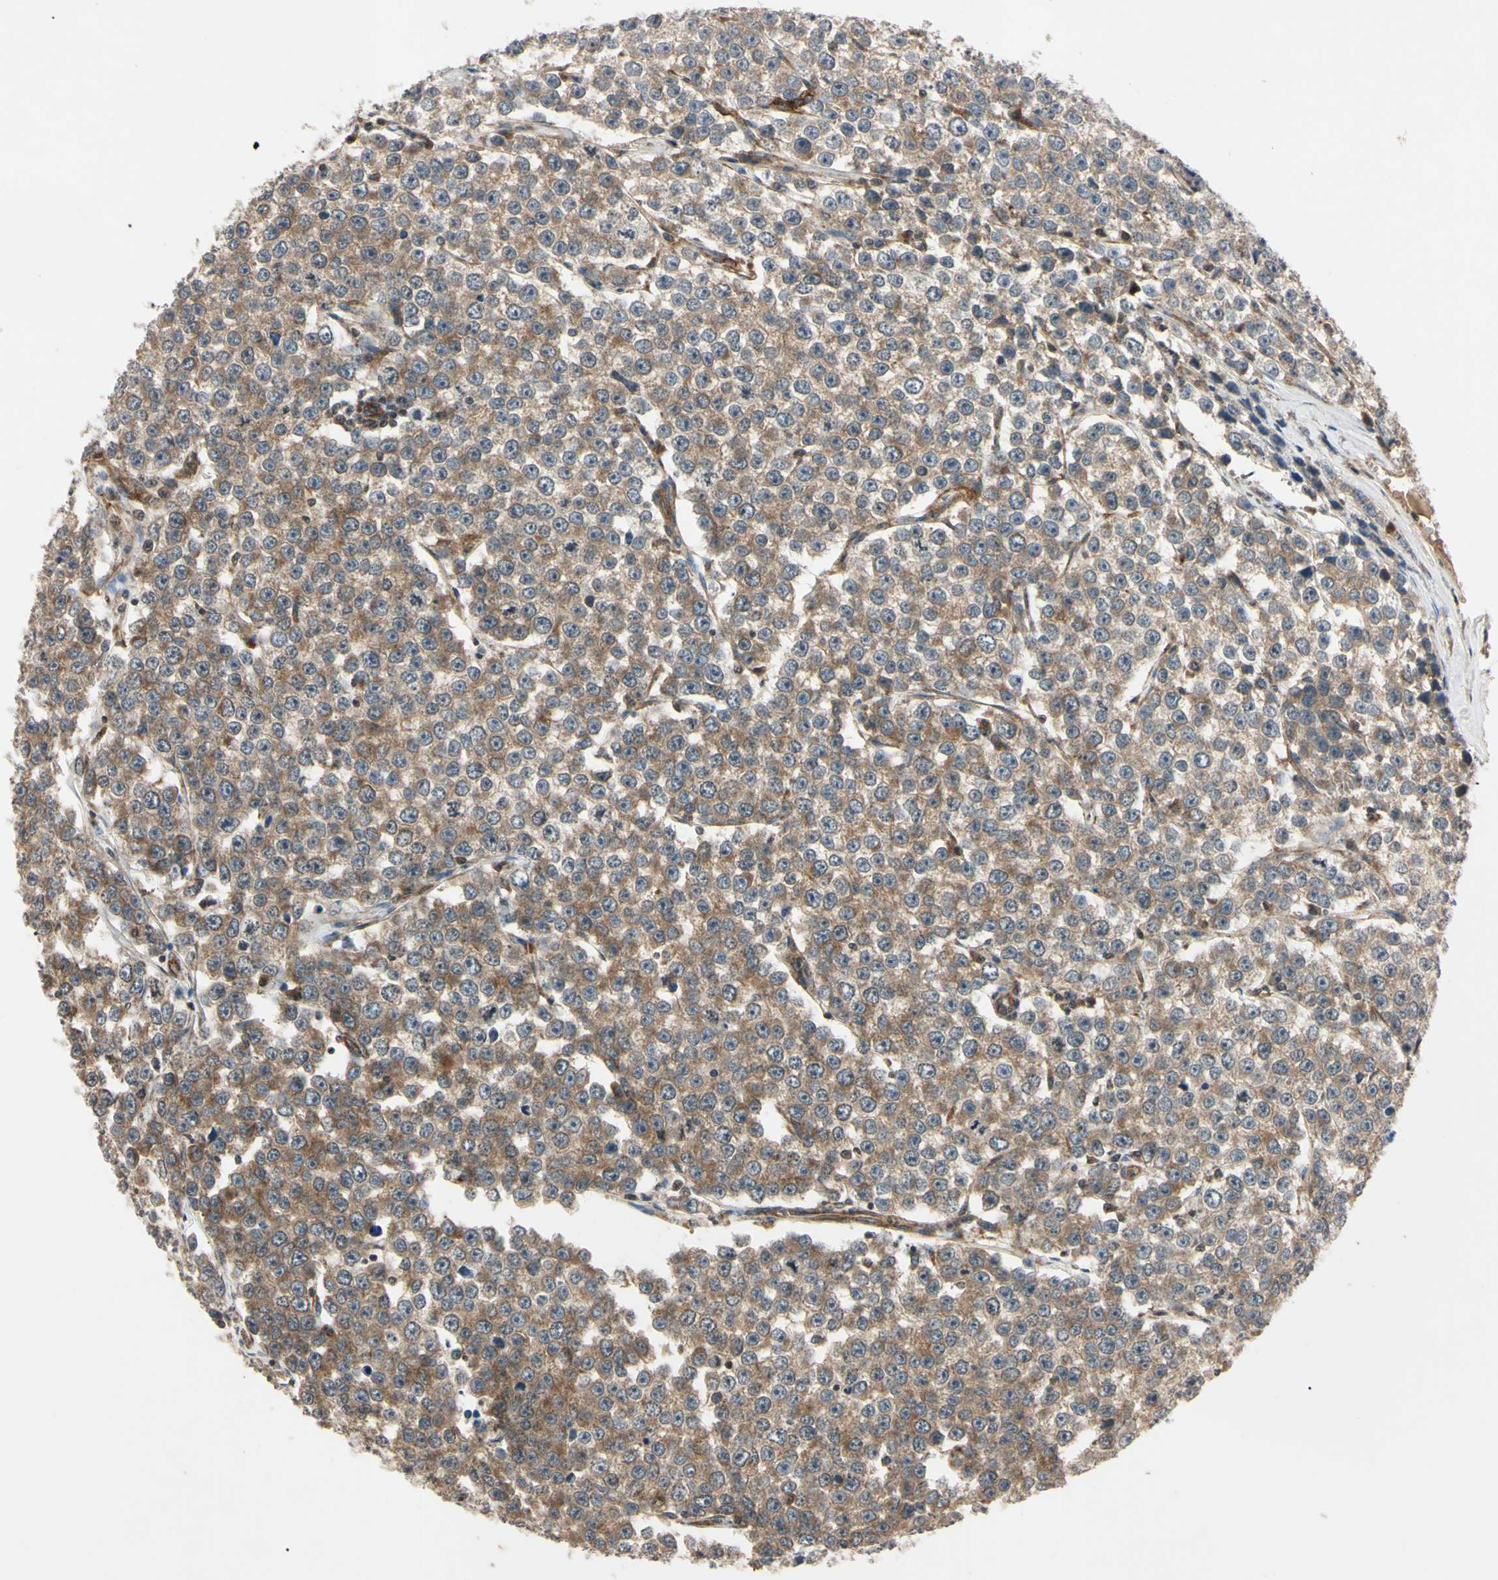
{"staining": {"intensity": "moderate", "quantity": "25%-75%", "location": "cytoplasmic/membranous"}, "tissue": "testis cancer", "cell_type": "Tumor cells", "image_type": "cancer", "snomed": [{"axis": "morphology", "description": "Seminoma, NOS"}, {"axis": "morphology", "description": "Carcinoma, Embryonal, NOS"}, {"axis": "topography", "description": "Testis"}], "caption": "Immunohistochemical staining of human seminoma (testis) exhibits medium levels of moderate cytoplasmic/membranous expression in approximately 25%-75% of tumor cells. Using DAB (brown) and hematoxylin (blue) stains, captured at high magnification using brightfield microscopy.", "gene": "EPN1", "patient": {"sex": "male", "age": 52}}